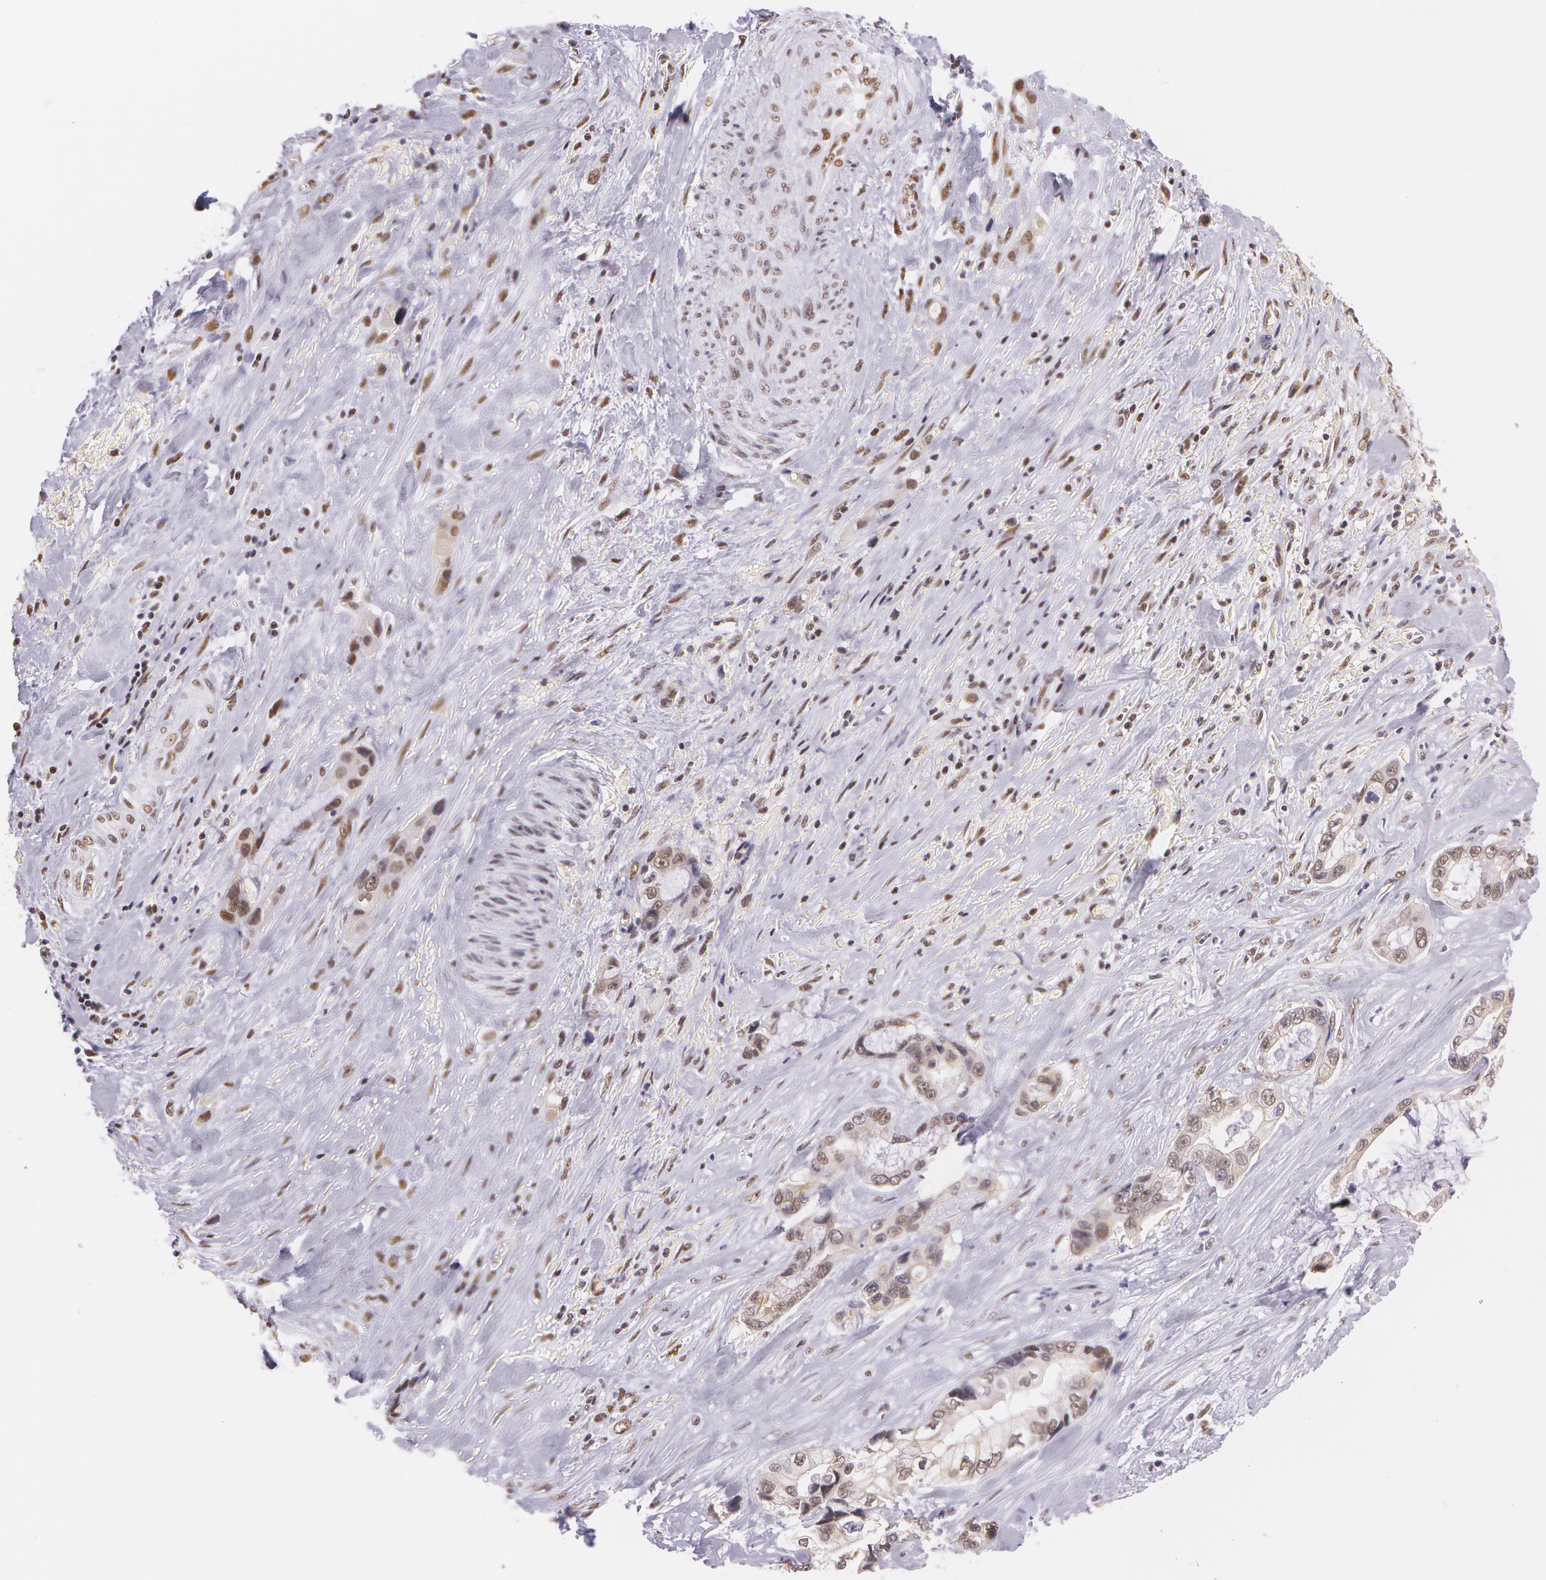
{"staining": {"intensity": "weak", "quantity": ">75%", "location": "cytoplasmic/membranous,nuclear"}, "tissue": "pancreatic cancer", "cell_type": "Tumor cells", "image_type": "cancer", "snomed": [{"axis": "morphology", "description": "Adenocarcinoma, NOS"}, {"axis": "topography", "description": "Pancreas"}, {"axis": "topography", "description": "Stomach, upper"}], "caption": "This photomicrograph demonstrates immunohistochemistry staining of pancreatic cancer (adenocarcinoma), with low weak cytoplasmic/membranous and nuclear staining in approximately >75% of tumor cells.", "gene": "NBN", "patient": {"sex": "male", "age": 77}}